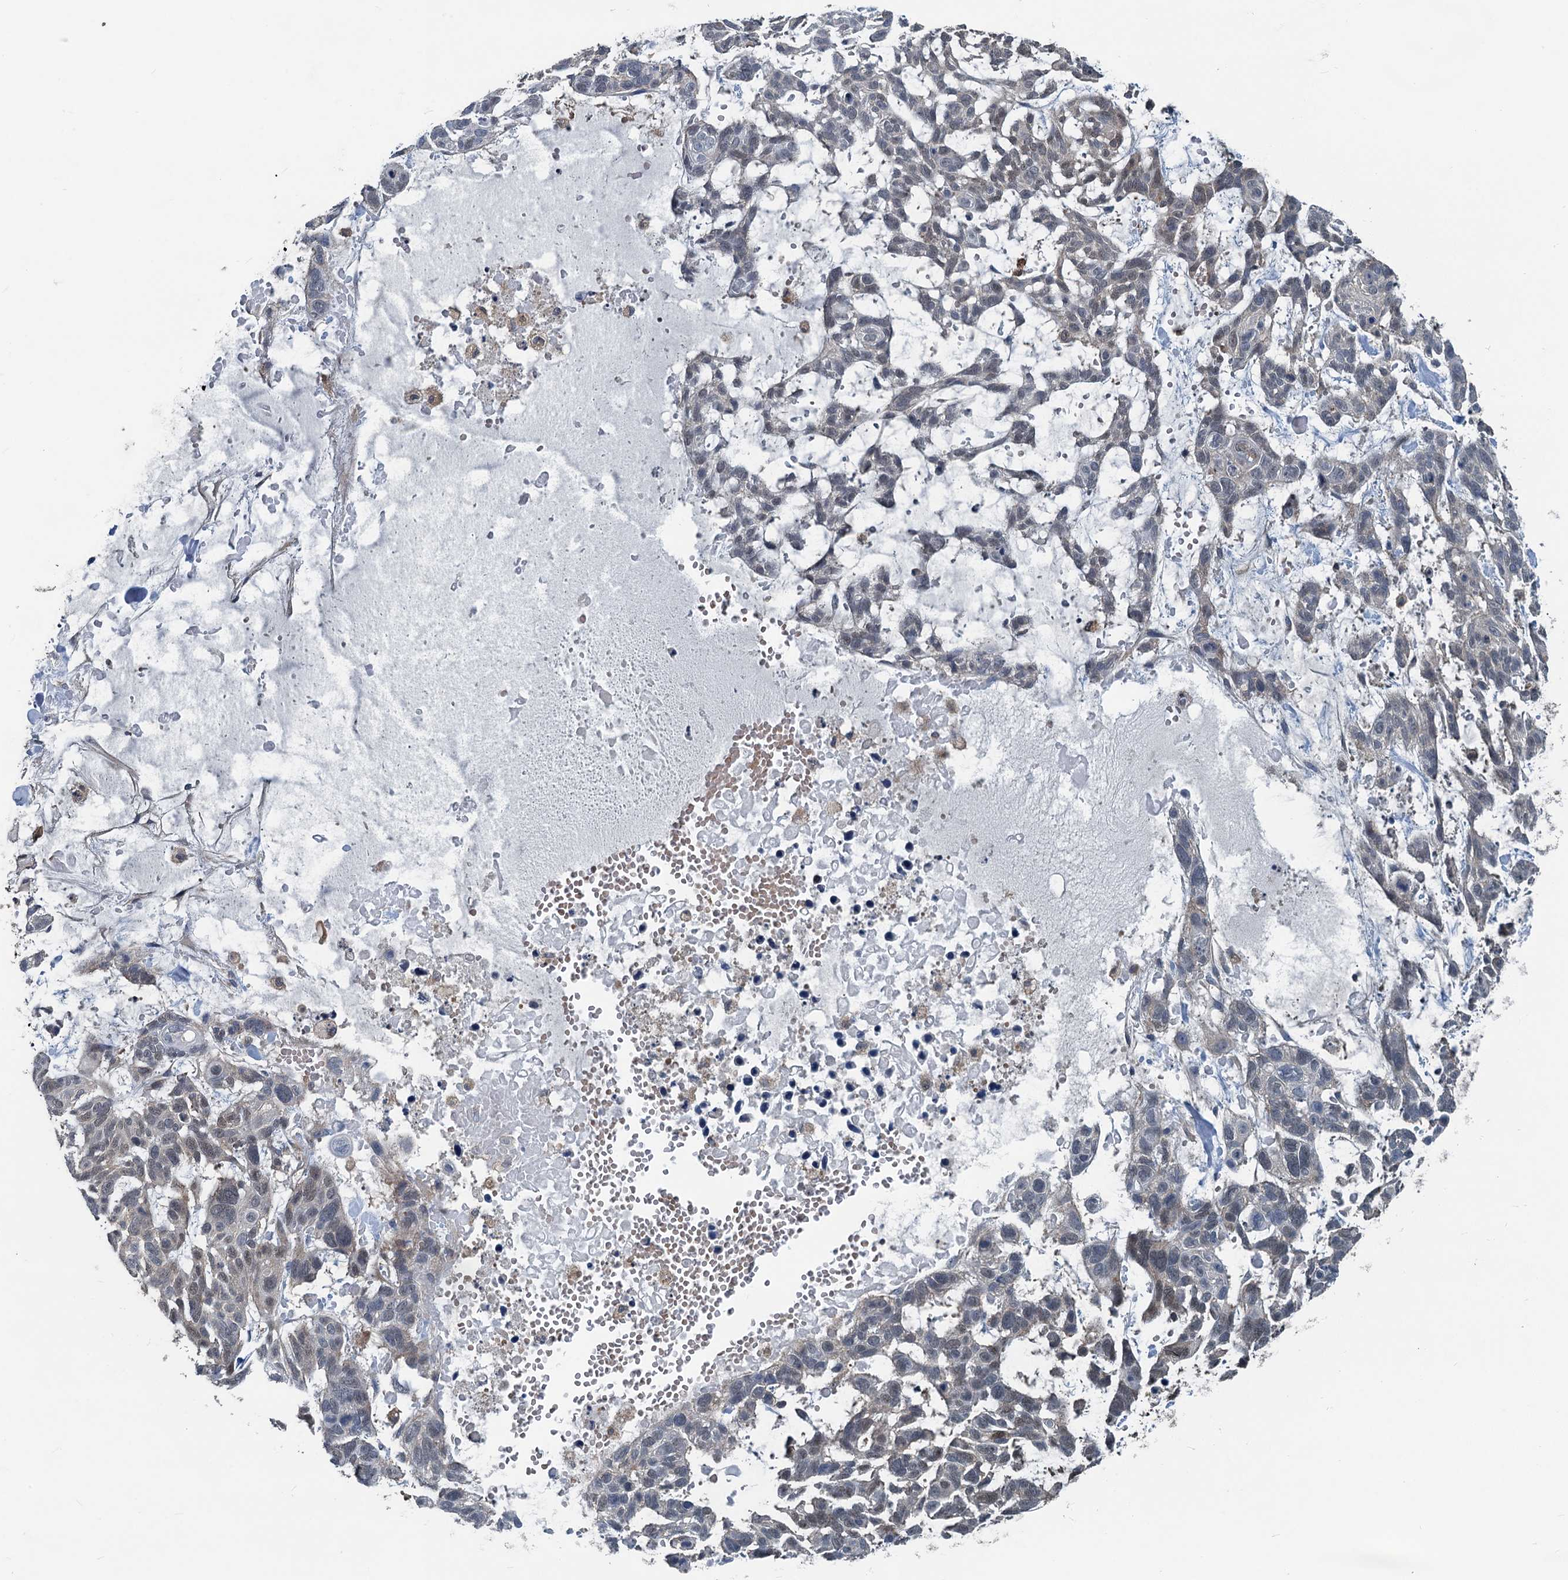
{"staining": {"intensity": "weak", "quantity": "25%-75%", "location": "cytoplasmic/membranous,nuclear"}, "tissue": "skin cancer", "cell_type": "Tumor cells", "image_type": "cancer", "snomed": [{"axis": "morphology", "description": "Basal cell carcinoma"}, {"axis": "topography", "description": "Skin"}], "caption": "A brown stain highlights weak cytoplasmic/membranous and nuclear positivity of a protein in human basal cell carcinoma (skin) tumor cells. The staining is performed using DAB brown chromogen to label protein expression. The nuclei are counter-stained blue using hematoxylin.", "gene": "GCLM", "patient": {"sex": "male", "age": 88}}